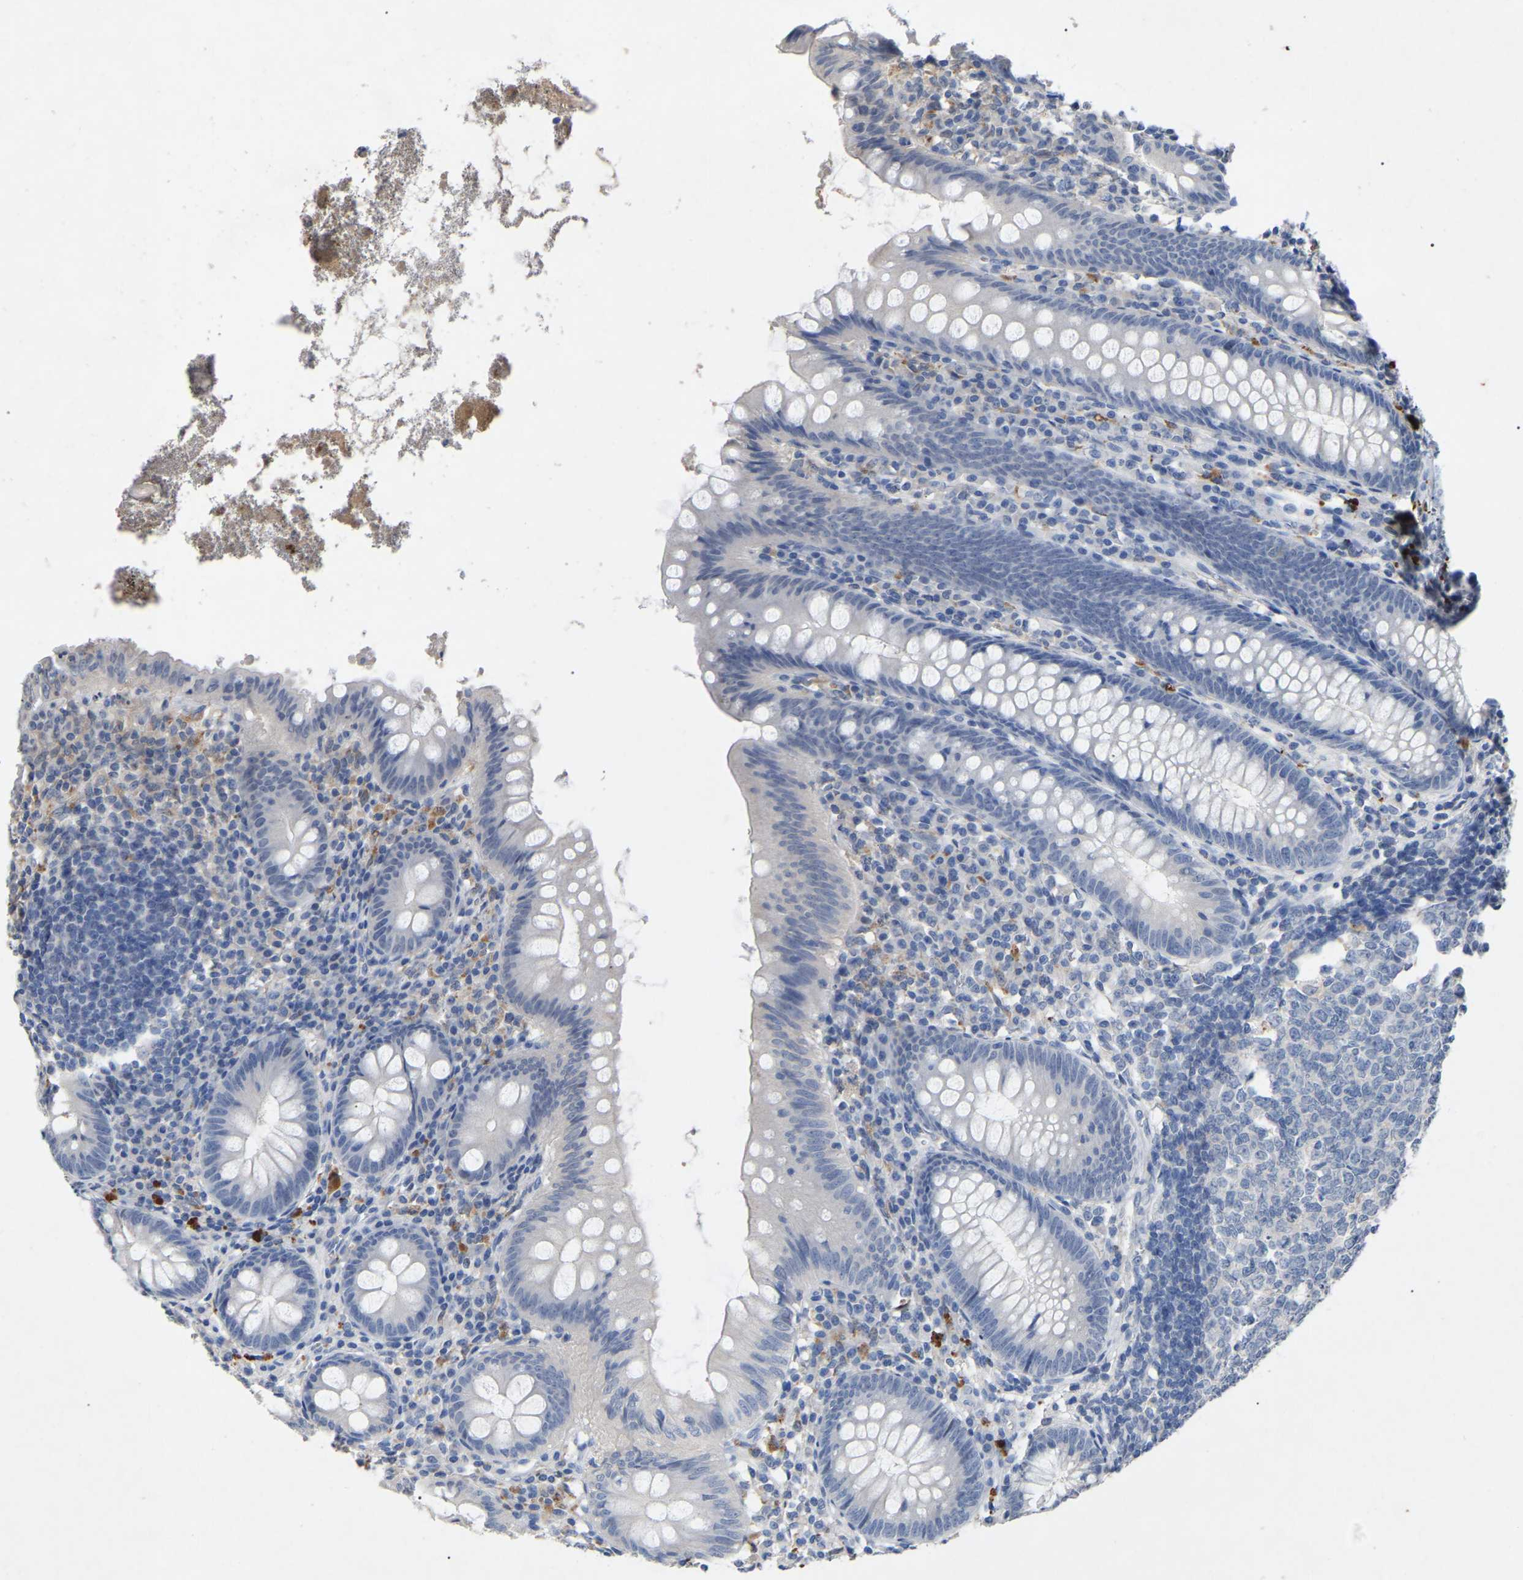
{"staining": {"intensity": "negative", "quantity": "none", "location": "none"}, "tissue": "appendix", "cell_type": "Glandular cells", "image_type": "normal", "snomed": [{"axis": "morphology", "description": "Normal tissue, NOS"}, {"axis": "topography", "description": "Appendix"}], "caption": "Immunohistochemistry of unremarkable human appendix shows no positivity in glandular cells. (IHC, brightfield microscopy, high magnification).", "gene": "SMPD2", "patient": {"sex": "male", "age": 56}}